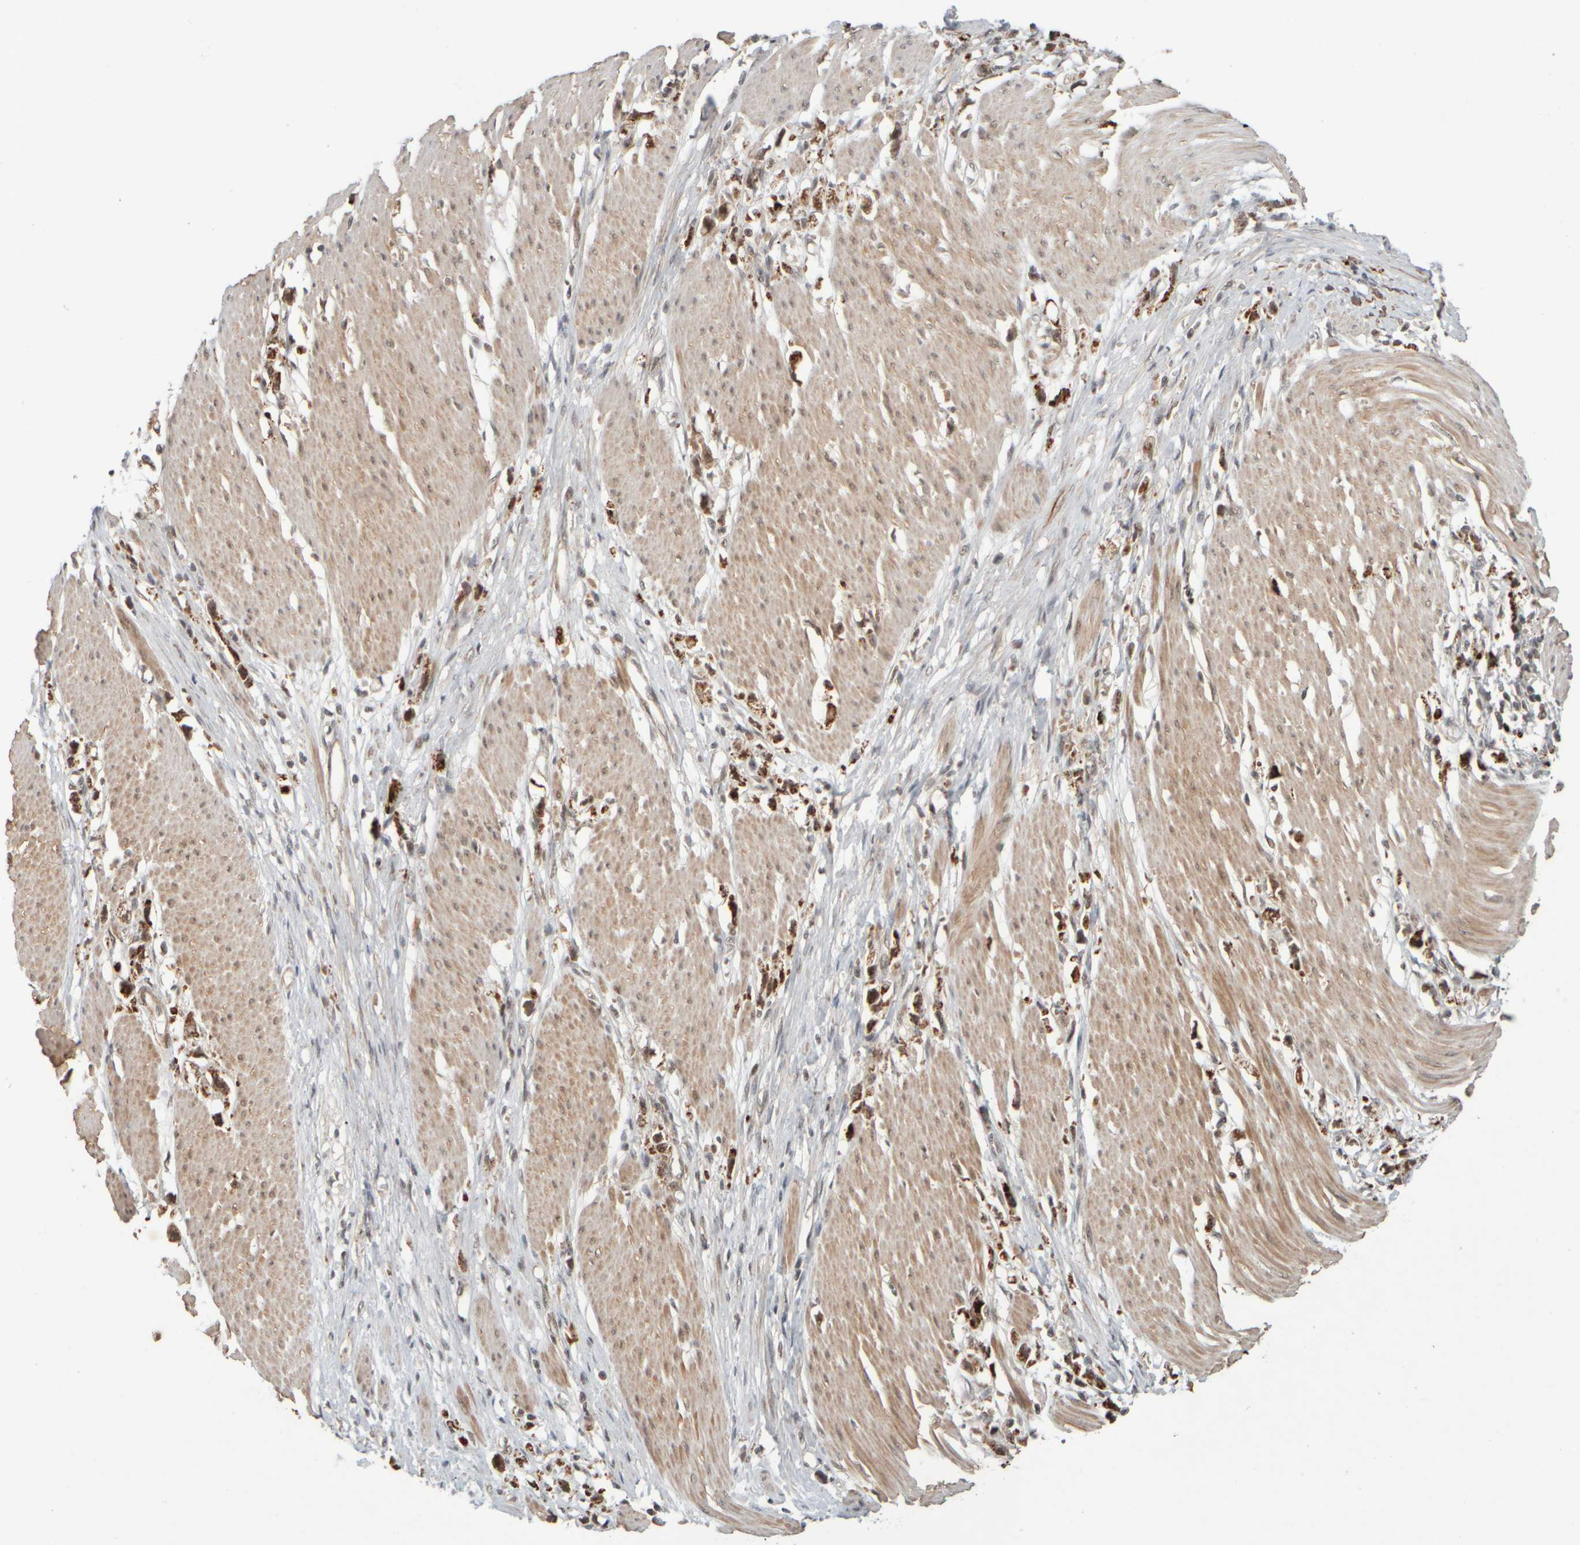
{"staining": {"intensity": "moderate", "quantity": ">75%", "location": "cytoplasmic/membranous"}, "tissue": "stomach cancer", "cell_type": "Tumor cells", "image_type": "cancer", "snomed": [{"axis": "morphology", "description": "Adenocarcinoma, NOS"}, {"axis": "topography", "description": "Stomach"}], "caption": "There is medium levels of moderate cytoplasmic/membranous positivity in tumor cells of stomach adenocarcinoma, as demonstrated by immunohistochemical staining (brown color).", "gene": "SYNRG", "patient": {"sex": "female", "age": 59}}